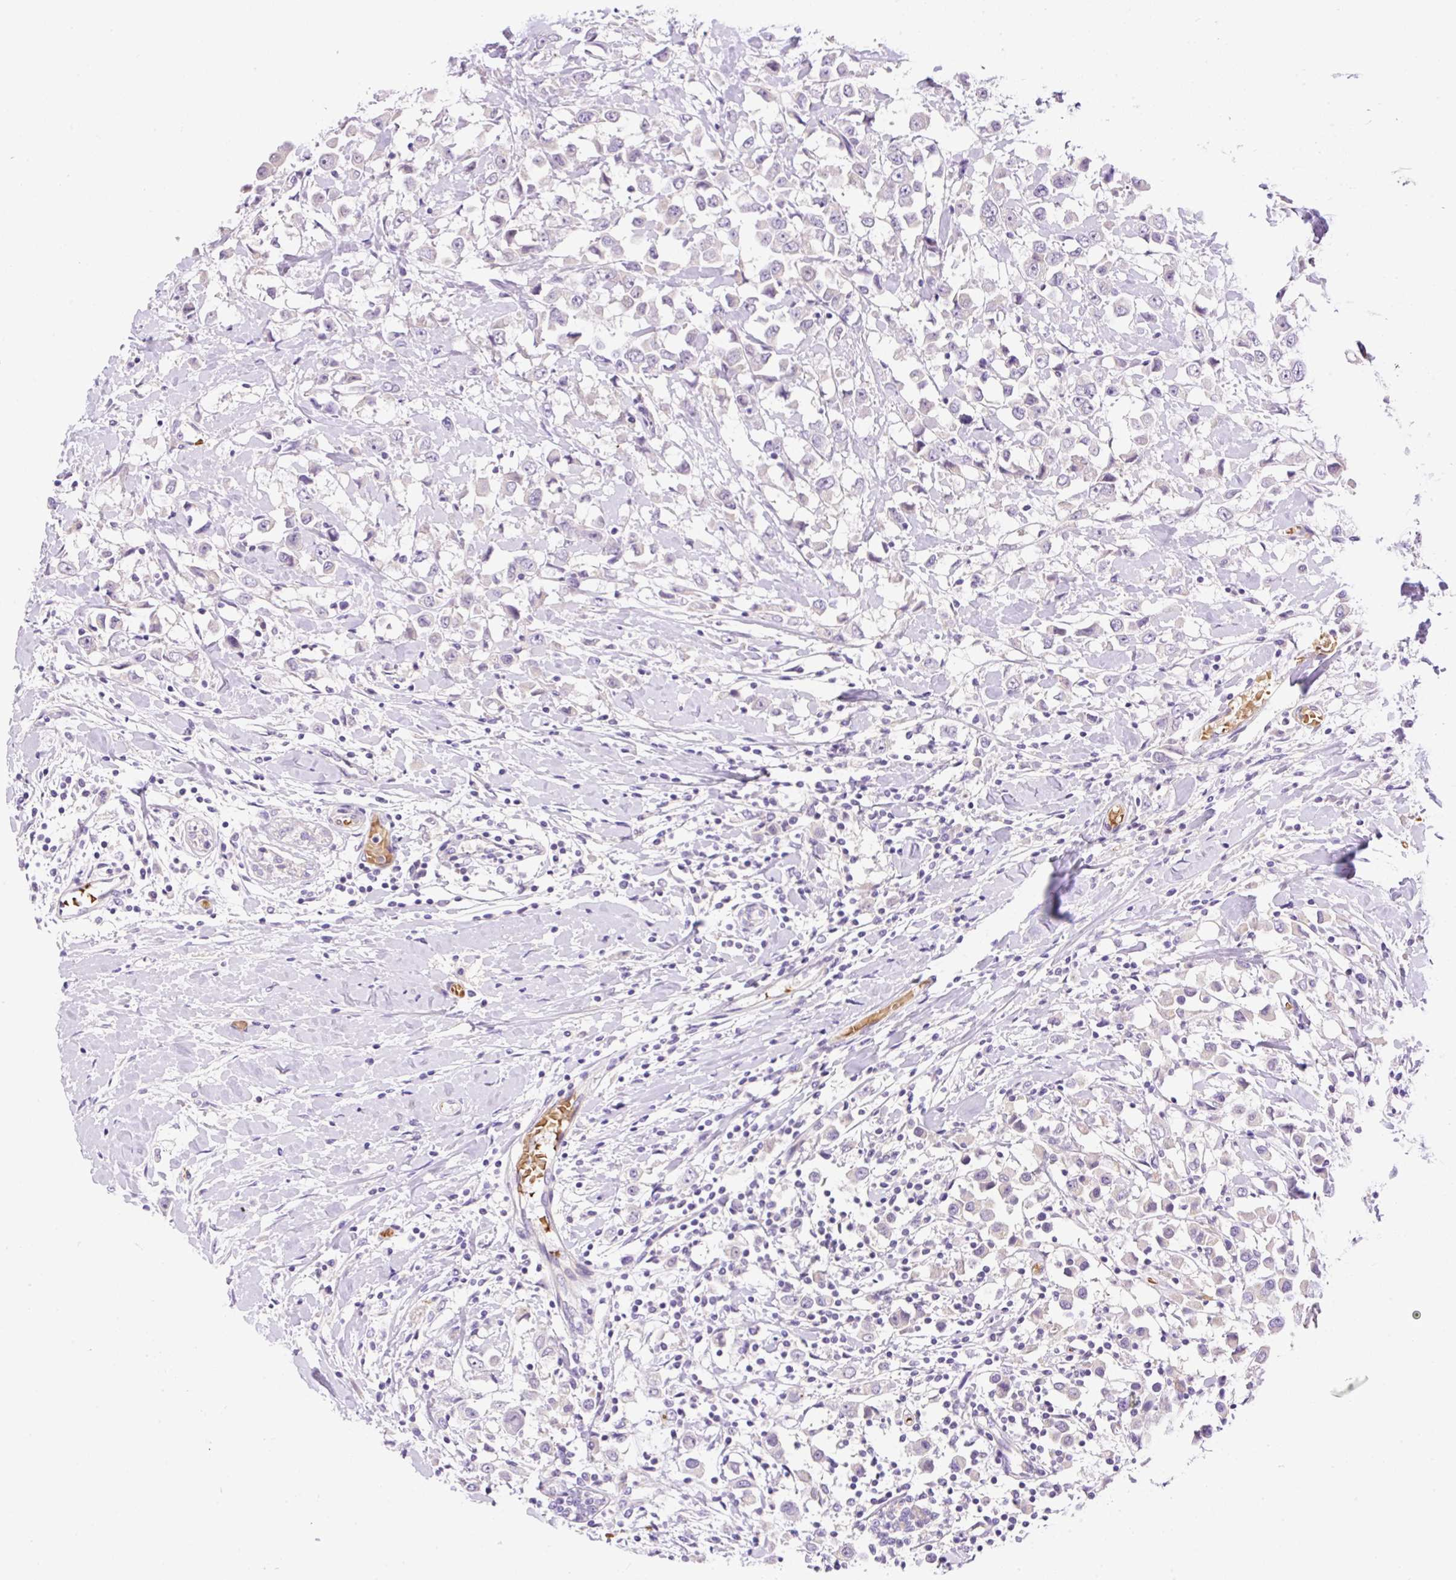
{"staining": {"intensity": "negative", "quantity": "none", "location": "none"}, "tissue": "breast cancer", "cell_type": "Tumor cells", "image_type": "cancer", "snomed": [{"axis": "morphology", "description": "Duct carcinoma"}, {"axis": "topography", "description": "Breast"}], "caption": "This is a photomicrograph of immunohistochemistry (IHC) staining of intraductal carcinoma (breast), which shows no expression in tumor cells. (IHC, brightfield microscopy, high magnification).", "gene": "LHFPL5", "patient": {"sex": "female", "age": 61}}